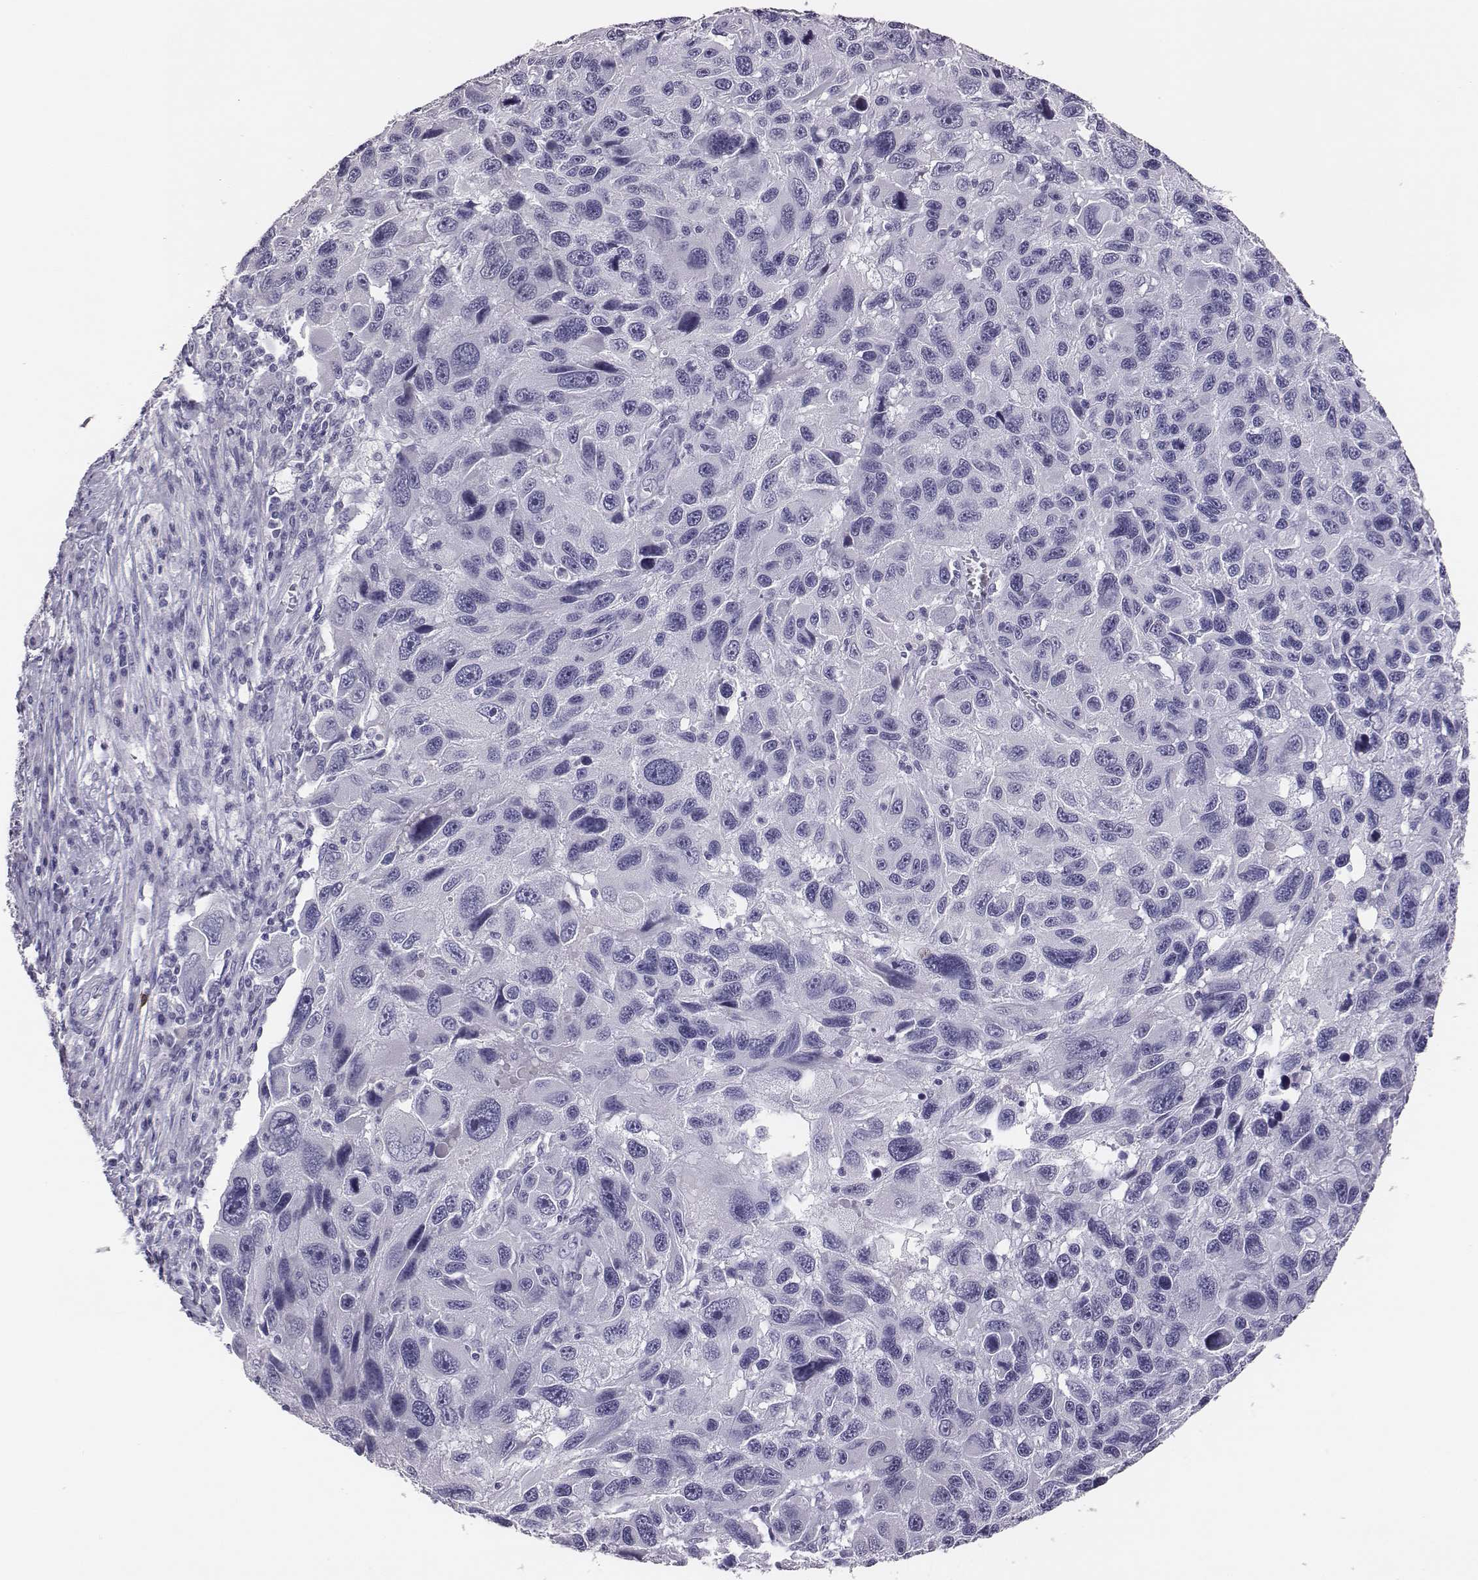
{"staining": {"intensity": "weak", "quantity": "25%-75%", "location": "nuclear"}, "tissue": "melanoma", "cell_type": "Tumor cells", "image_type": "cancer", "snomed": [{"axis": "morphology", "description": "Malignant melanoma, NOS"}, {"axis": "topography", "description": "Skin"}], "caption": "A low amount of weak nuclear expression is identified in approximately 25%-75% of tumor cells in melanoma tissue.", "gene": "ACOD1", "patient": {"sex": "male", "age": 53}}